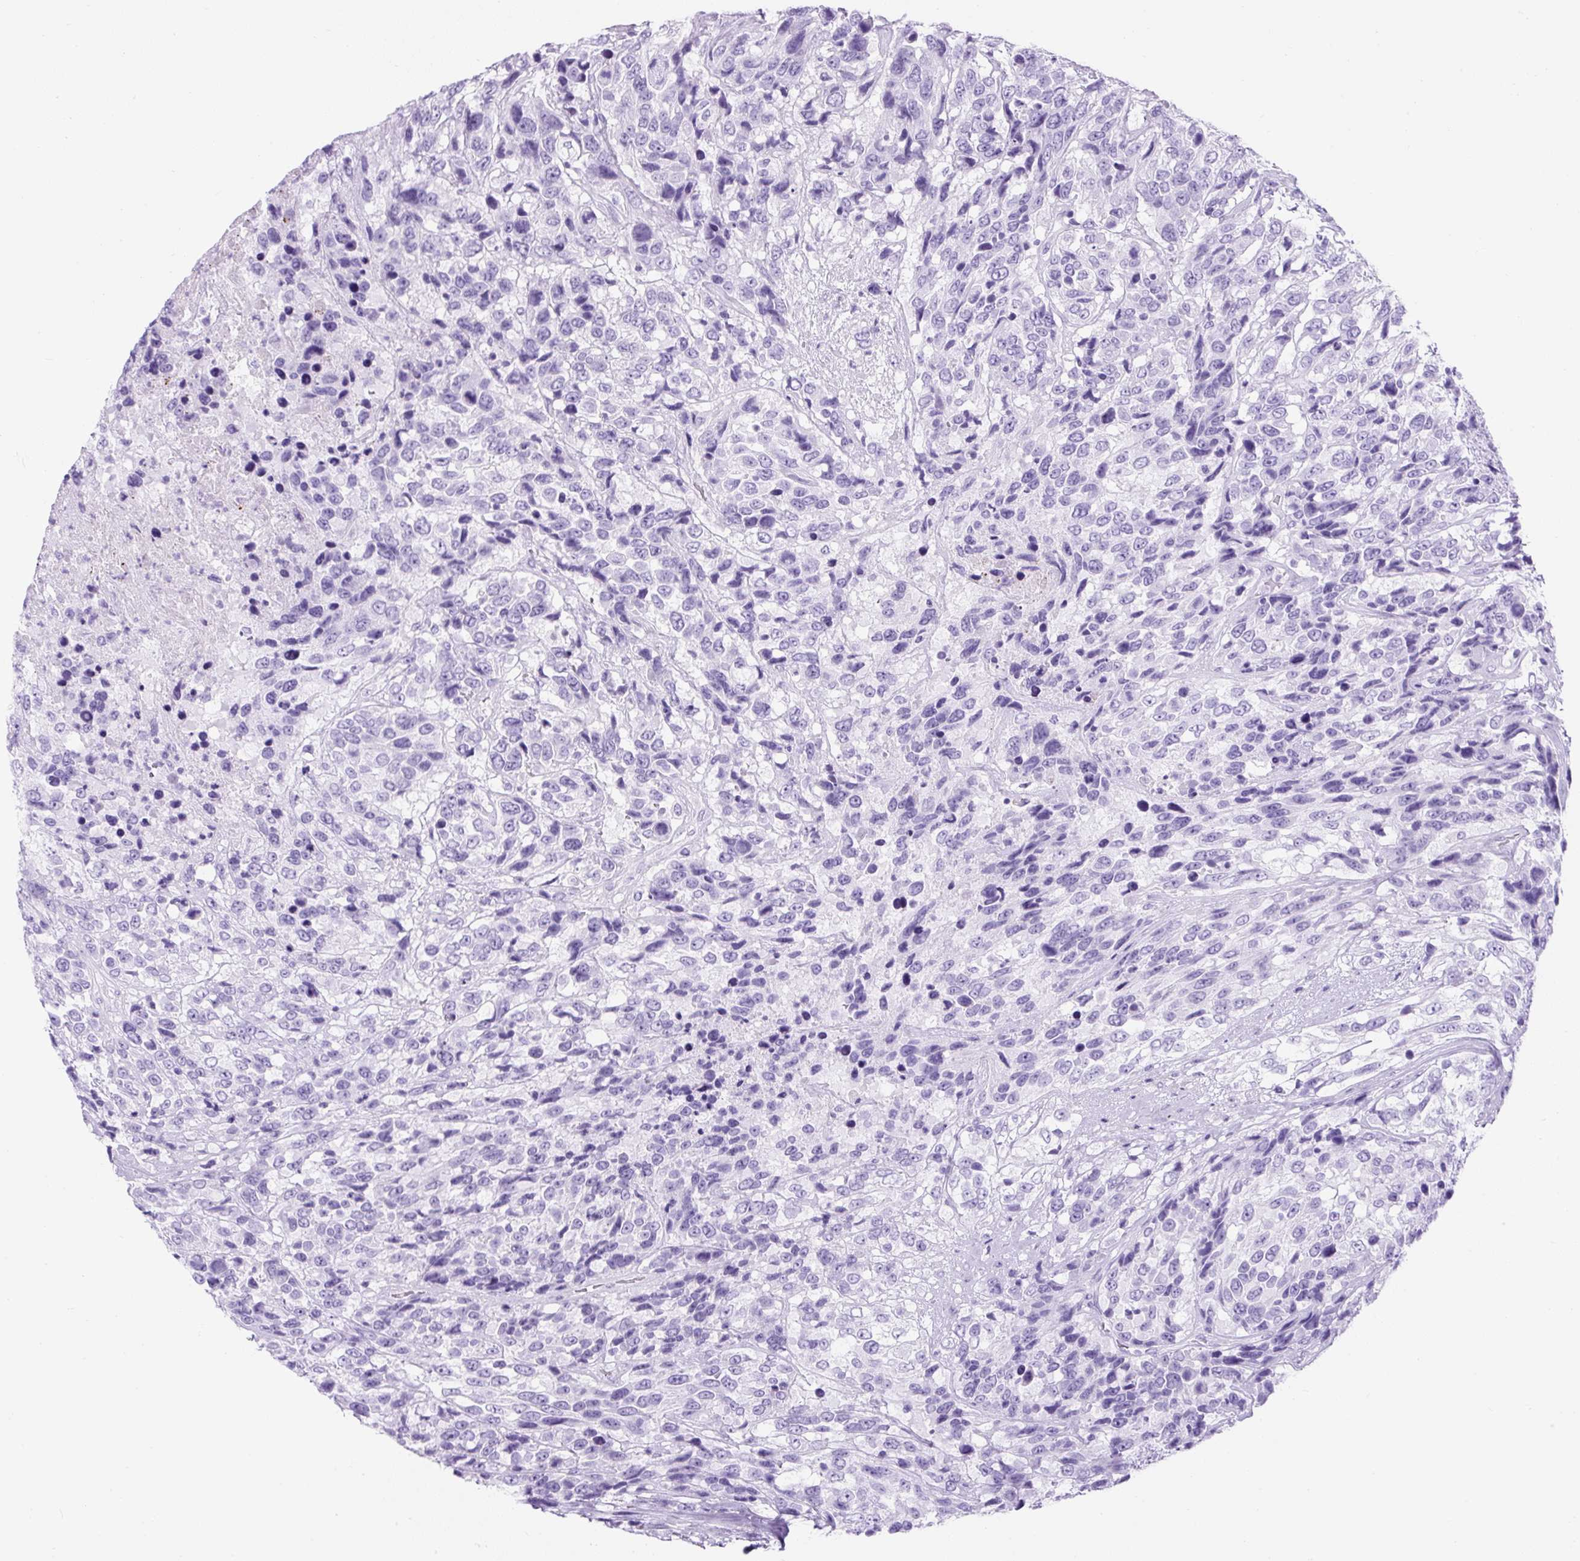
{"staining": {"intensity": "negative", "quantity": "none", "location": "none"}, "tissue": "urothelial cancer", "cell_type": "Tumor cells", "image_type": "cancer", "snomed": [{"axis": "morphology", "description": "Urothelial carcinoma, High grade"}, {"axis": "topography", "description": "Urinary bladder"}], "caption": "Tumor cells show no significant expression in urothelial cancer.", "gene": "TMEM200B", "patient": {"sex": "female", "age": 70}}